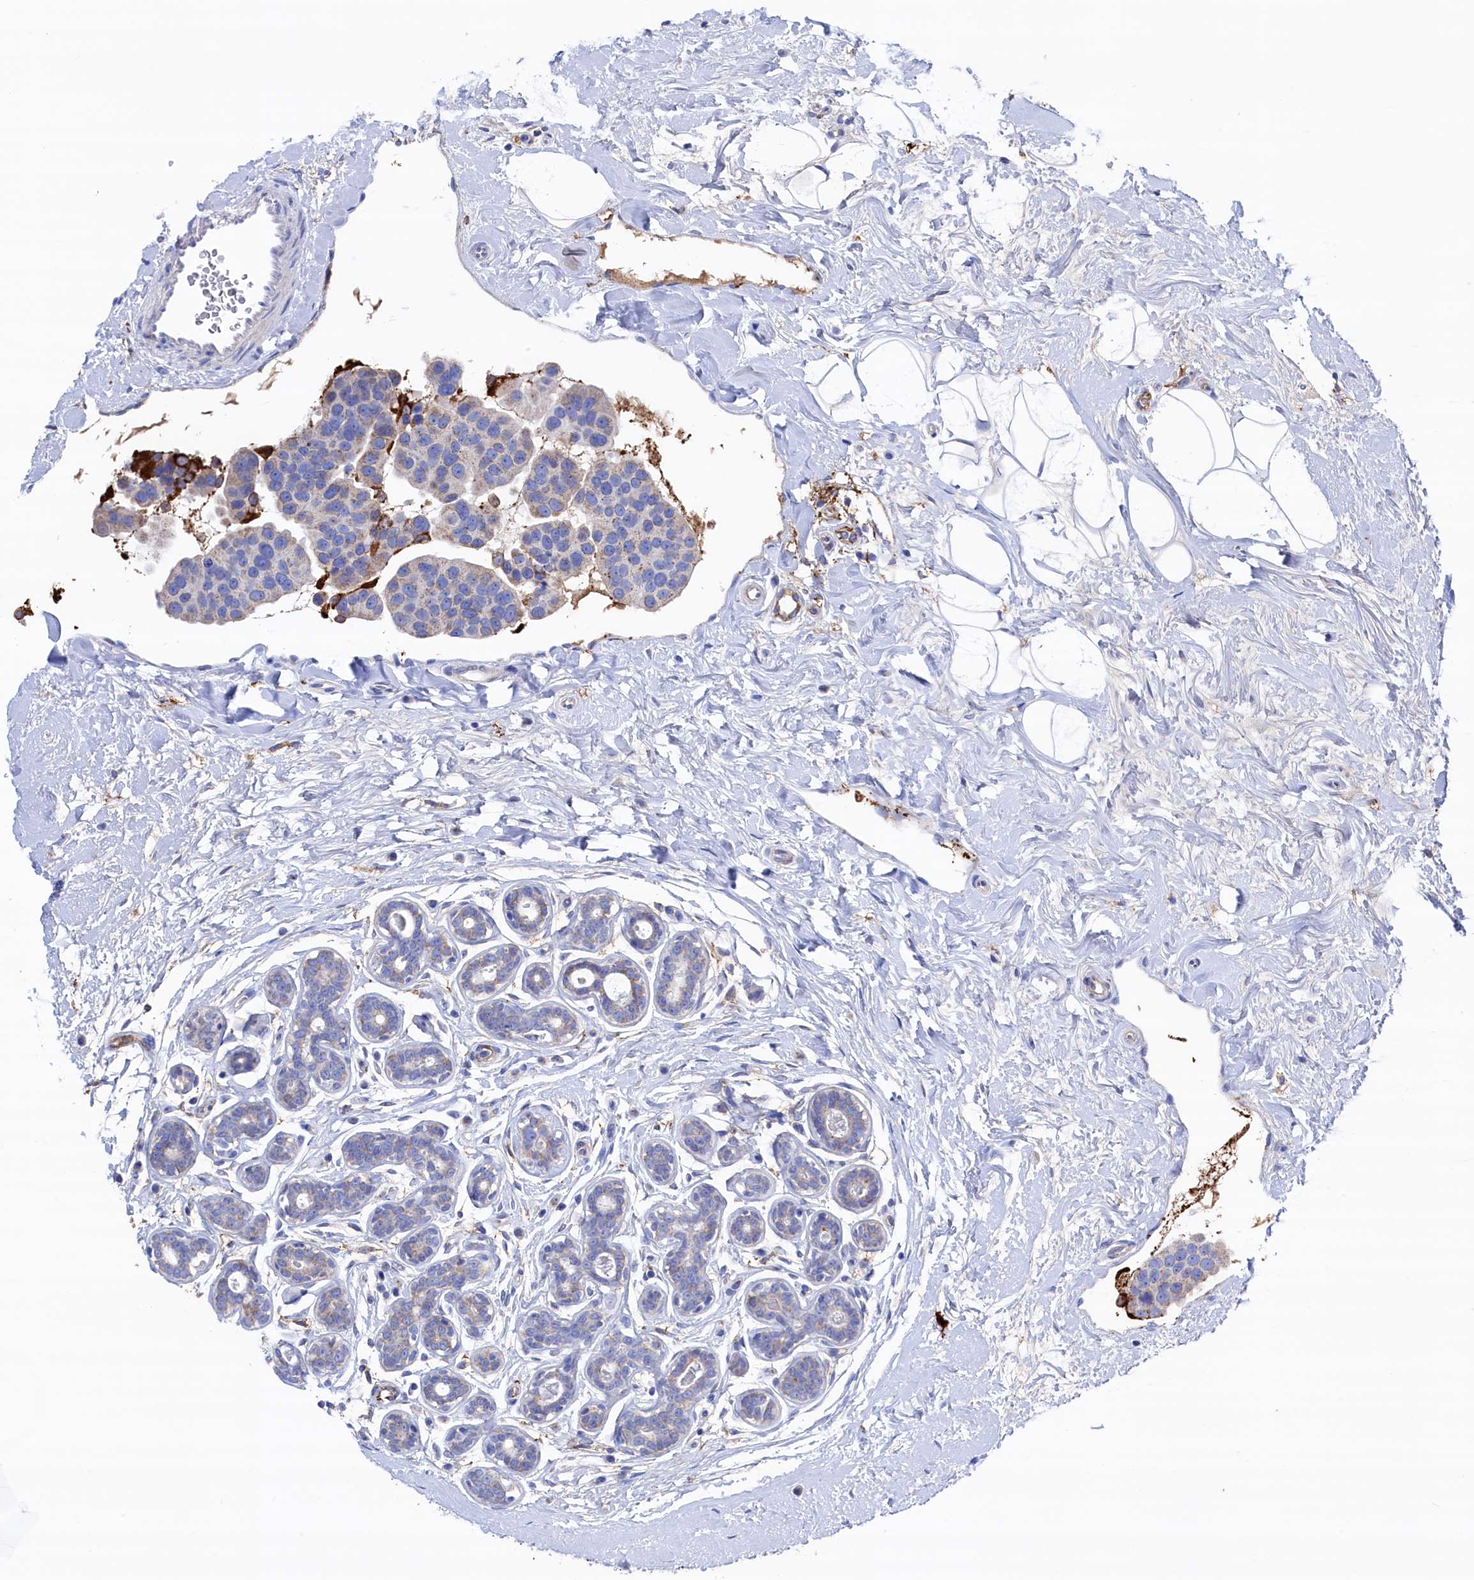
{"staining": {"intensity": "negative", "quantity": "none", "location": "none"}, "tissue": "breast cancer", "cell_type": "Tumor cells", "image_type": "cancer", "snomed": [{"axis": "morphology", "description": "Normal tissue, NOS"}, {"axis": "morphology", "description": "Duct carcinoma"}, {"axis": "topography", "description": "Breast"}], "caption": "DAB (3,3'-diaminobenzidine) immunohistochemical staining of human breast cancer demonstrates no significant staining in tumor cells.", "gene": "C12orf73", "patient": {"sex": "female", "age": 39}}